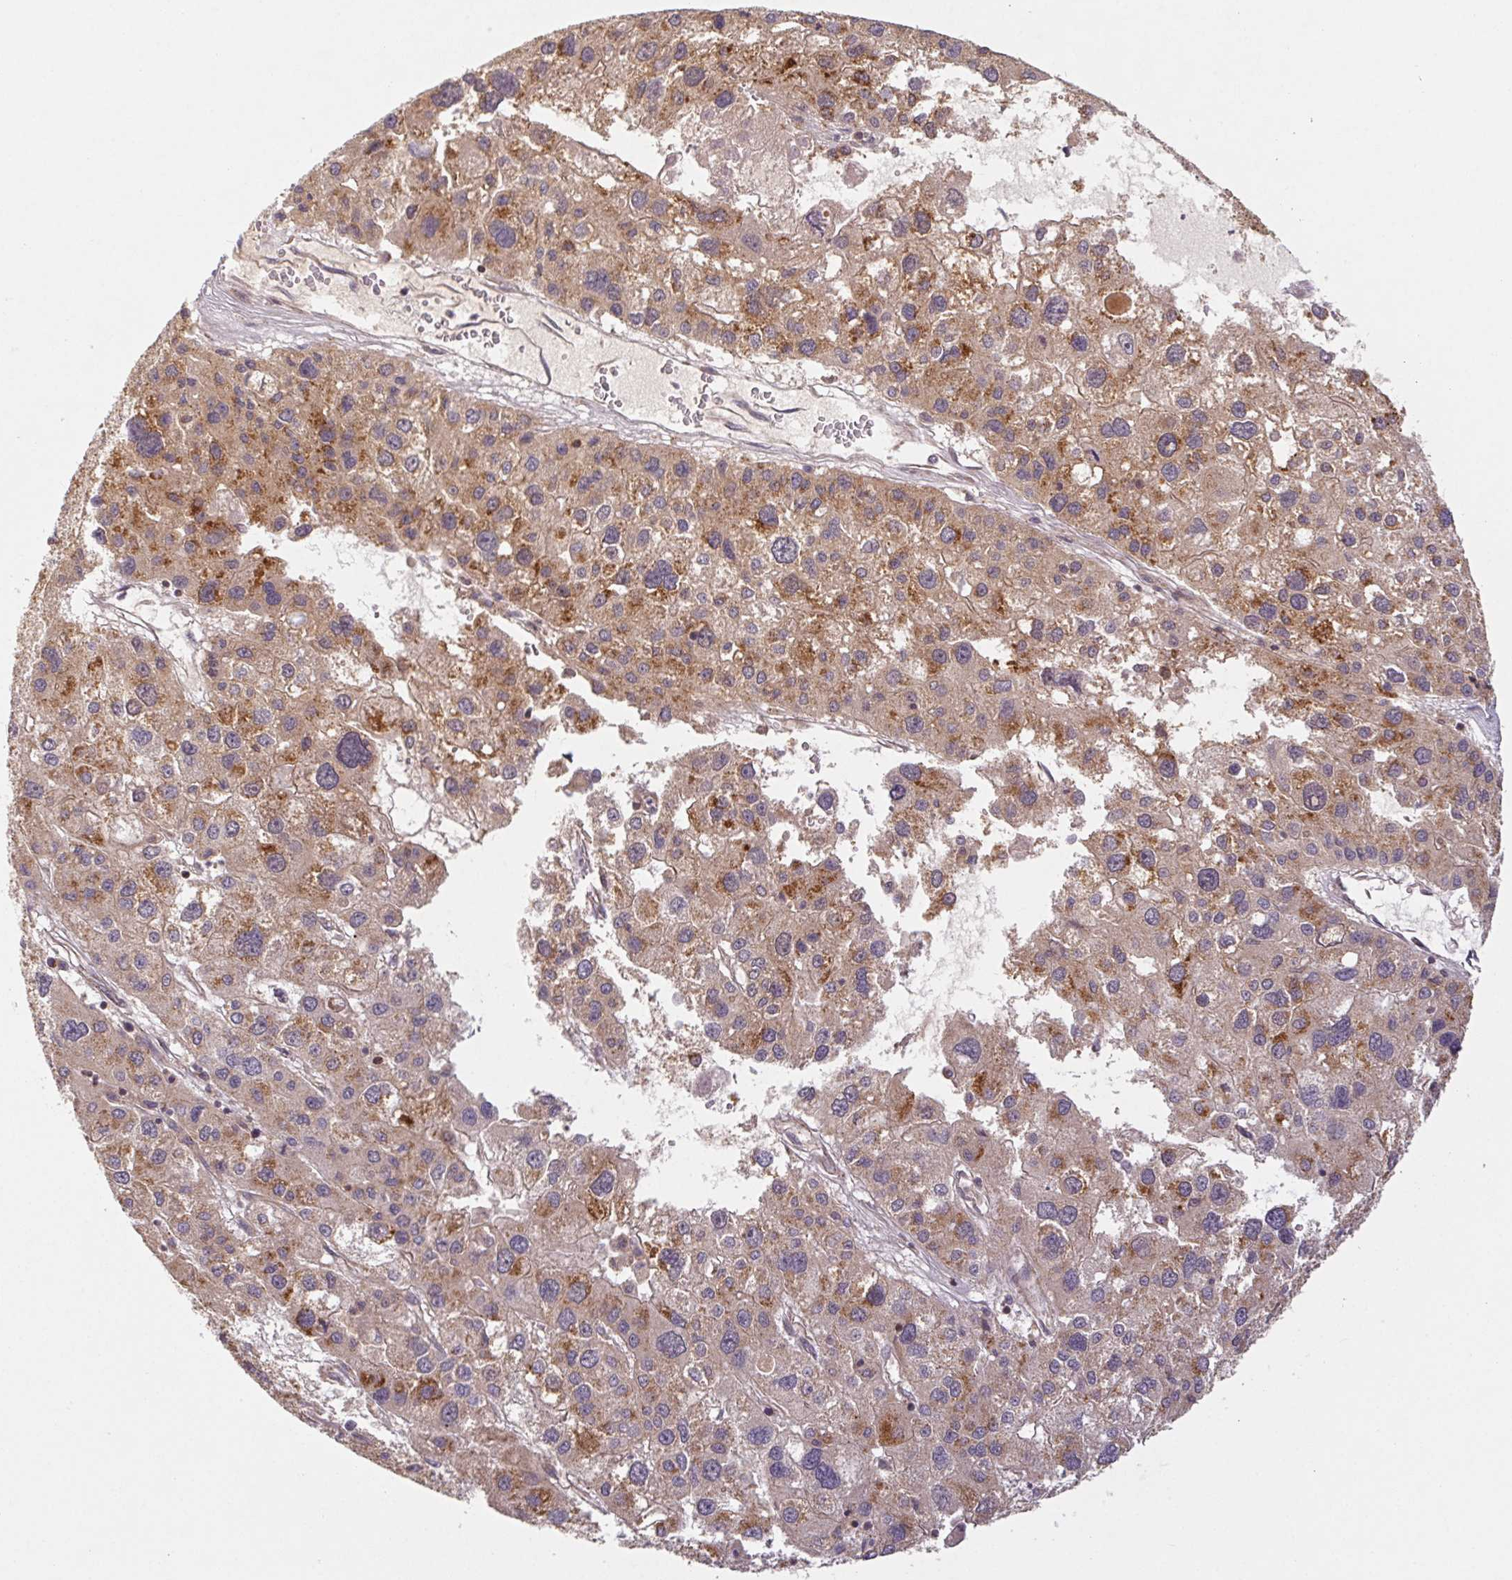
{"staining": {"intensity": "moderate", "quantity": "25%-75%", "location": "cytoplasmic/membranous"}, "tissue": "liver cancer", "cell_type": "Tumor cells", "image_type": "cancer", "snomed": [{"axis": "morphology", "description": "Carcinoma, Hepatocellular, NOS"}, {"axis": "topography", "description": "Liver"}], "caption": "A brown stain highlights moderate cytoplasmic/membranous positivity of a protein in liver cancer (hepatocellular carcinoma) tumor cells. (DAB (3,3'-diaminobenzidine) IHC, brown staining for protein, blue staining for nuclei).", "gene": "MTHFD1", "patient": {"sex": "male", "age": 73}}